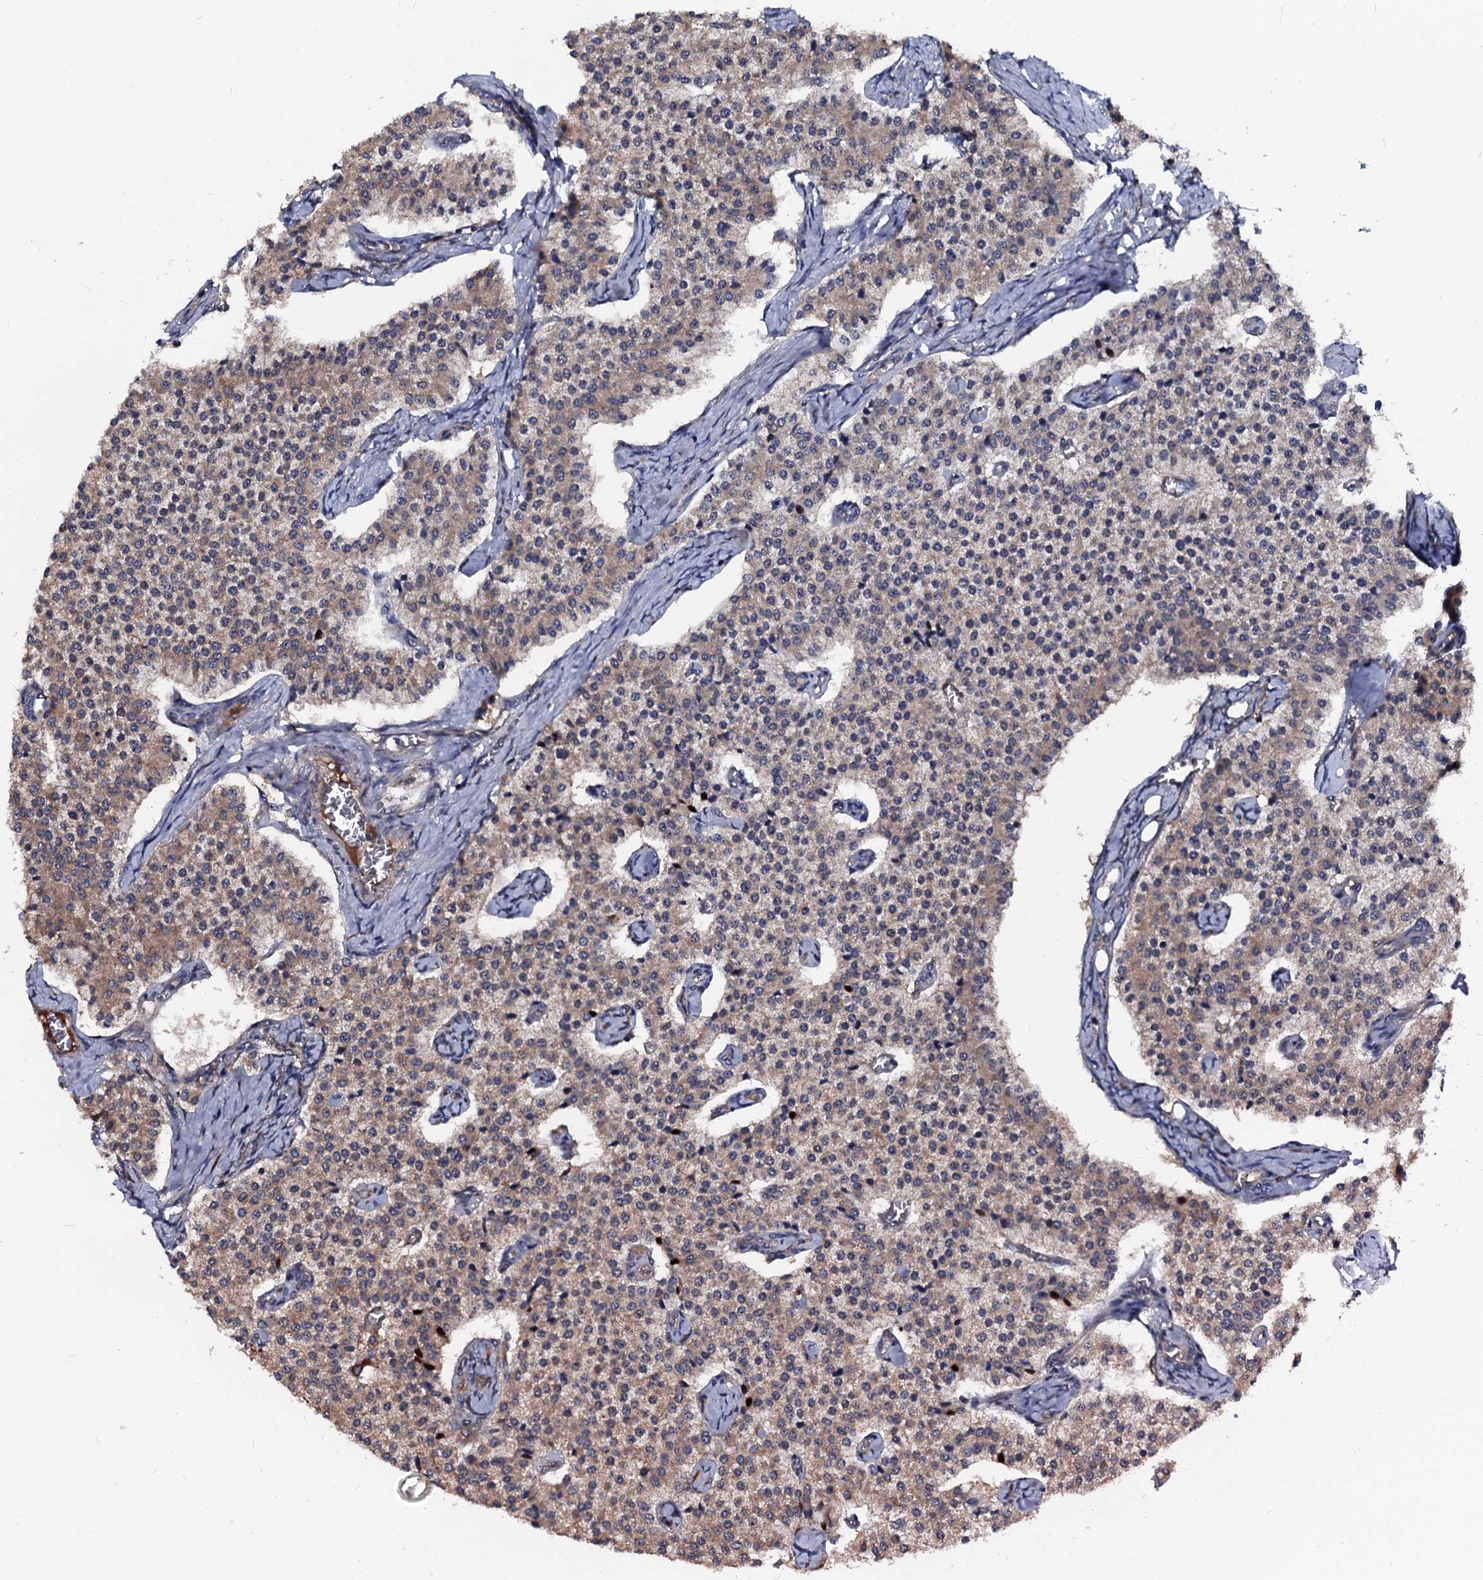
{"staining": {"intensity": "weak", "quantity": "<25%", "location": "cytoplasmic/membranous"}, "tissue": "carcinoid", "cell_type": "Tumor cells", "image_type": "cancer", "snomed": [{"axis": "morphology", "description": "Carcinoid, malignant, NOS"}, {"axis": "topography", "description": "Colon"}], "caption": "Protein analysis of carcinoid reveals no significant positivity in tumor cells.", "gene": "N4BP1", "patient": {"sex": "female", "age": 52}}